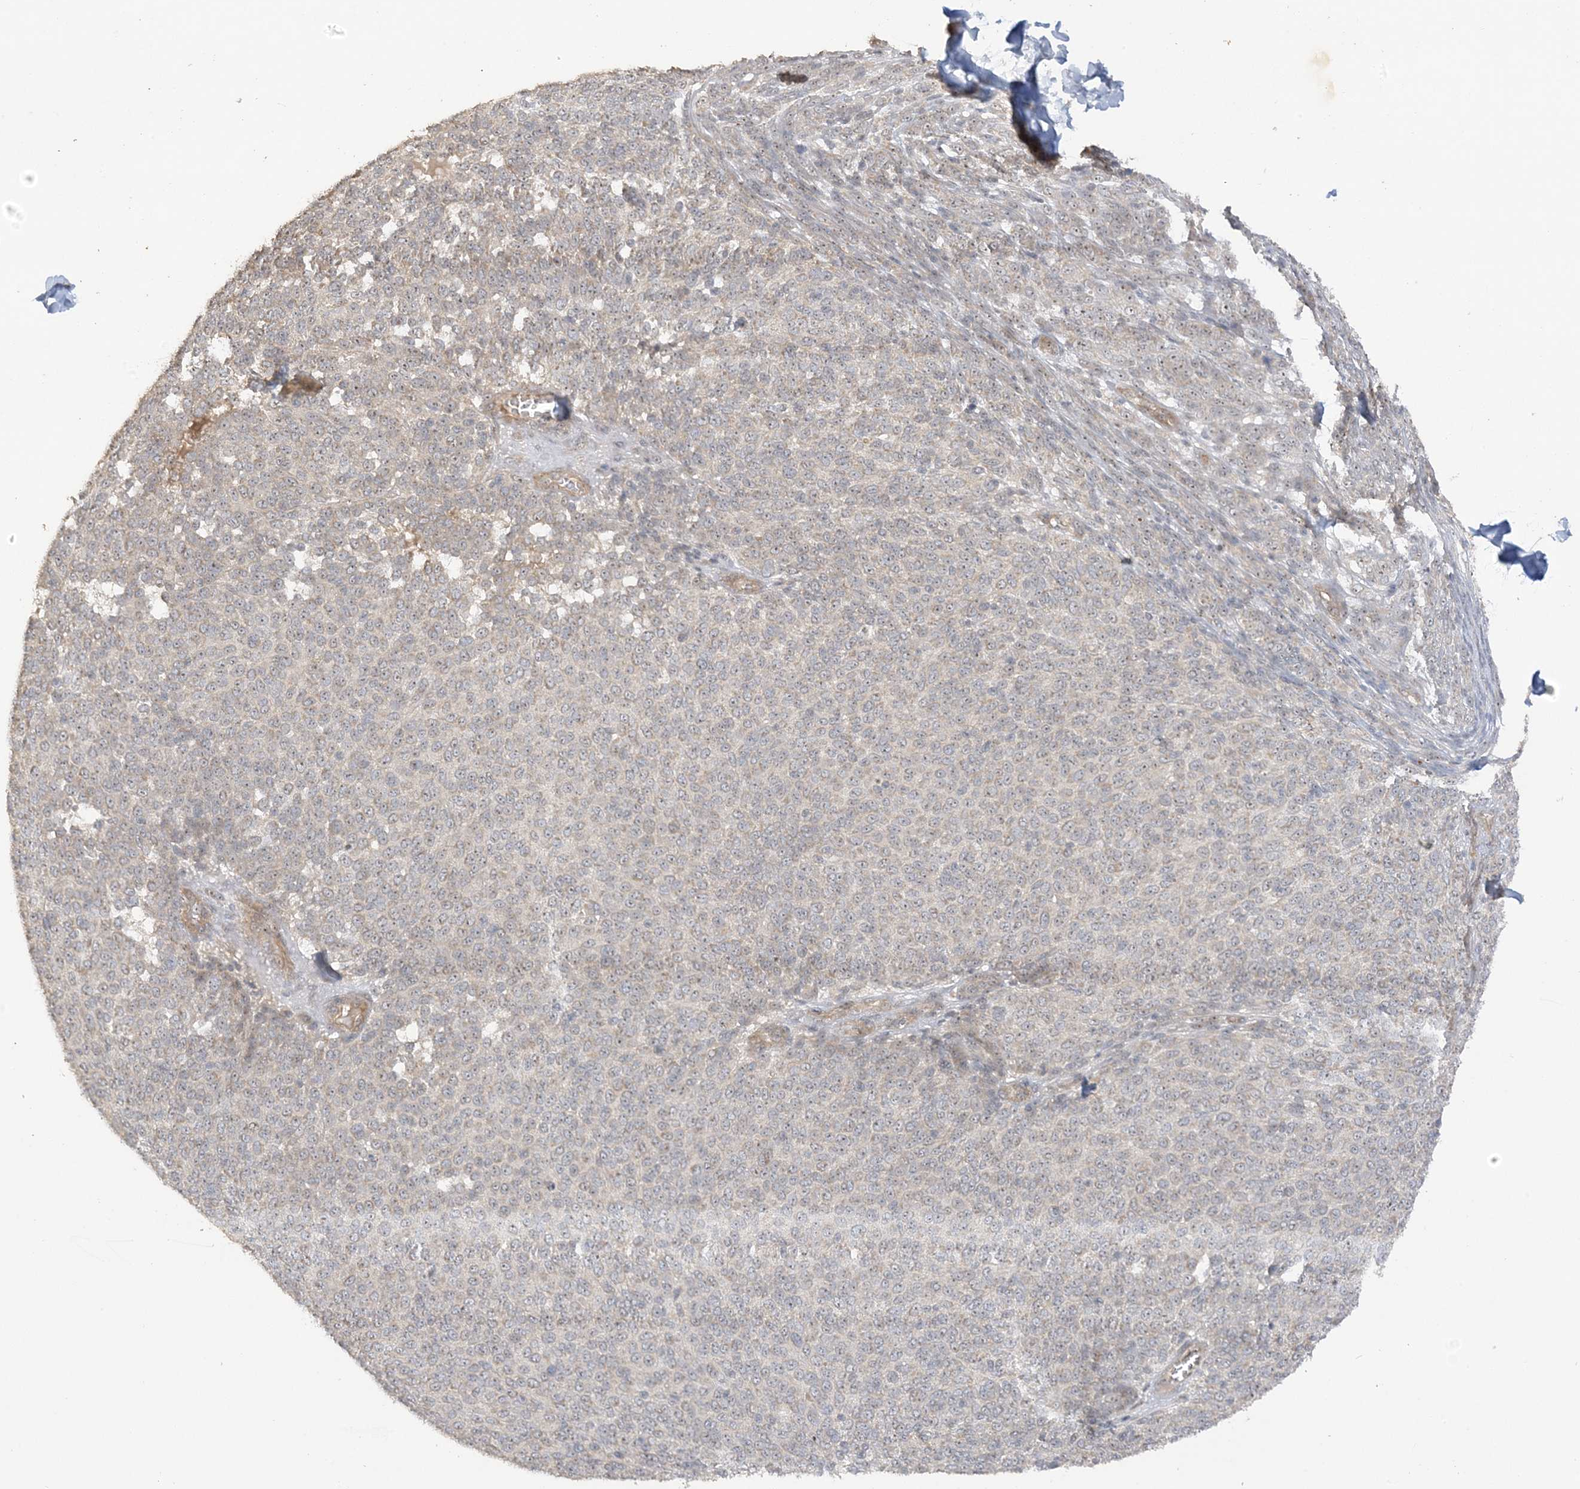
{"staining": {"intensity": "weak", "quantity": "<25%", "location": "nuclear"}, "tissue": "melanoma", "cell_type": "Tumor cells", "image_type": "cancer", "snomed": [{"axis": "morphology", "description": "Malignant melanoma, NOS"}, {"axis": "topography", "description": "Skin"}], "caption": "Tumor cells show no significant staining in malignant melanoma.", "gene": "DDX18", "patient": {"sex": "male", "age": 73}}